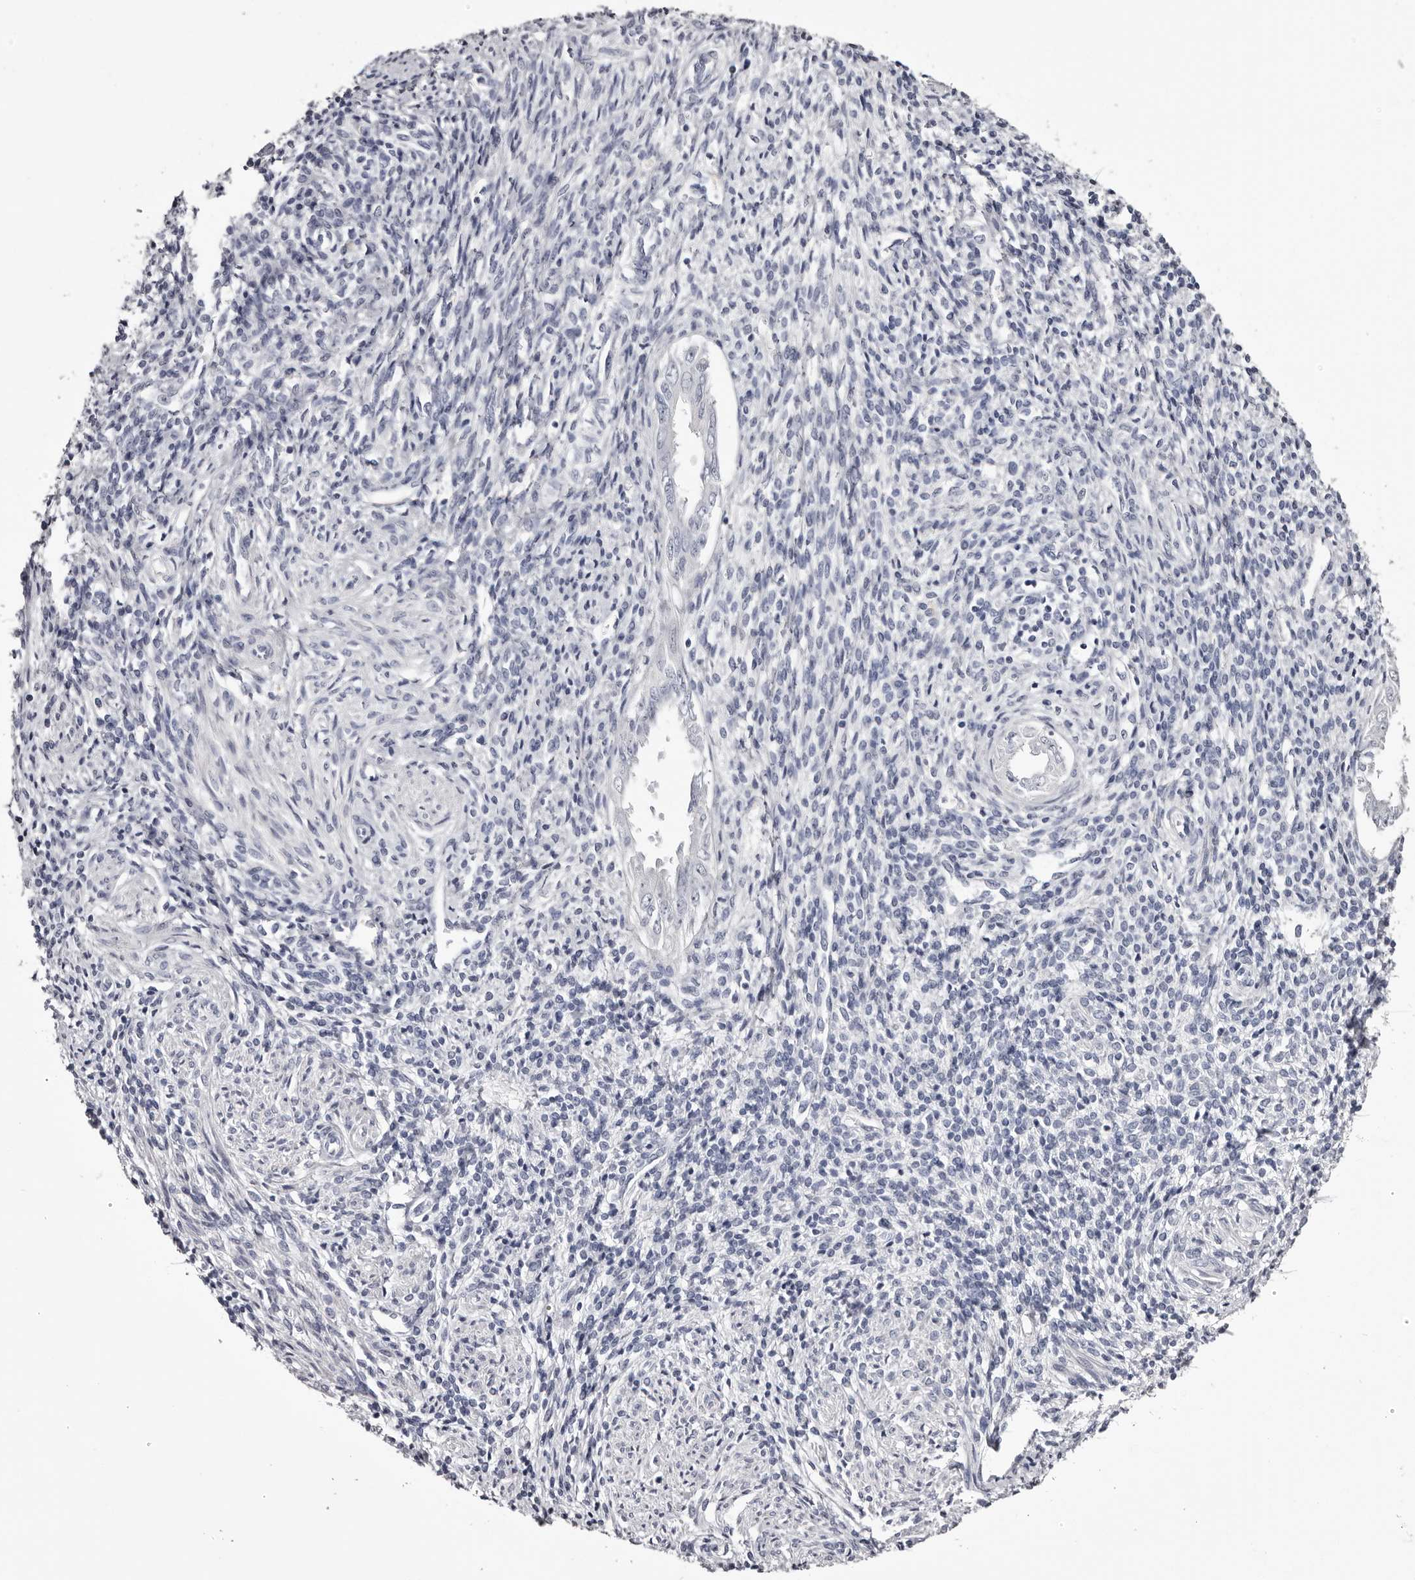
{"staining": {"intensity": "negative", "quantity": "none", "location": "none"}, "tissue": "endometrium", "cell_type": "Cells in endometrial stroma", "image_type": "normal", "snomed": [{"axis": "morphology", "description": "Normal tissue, NOS"}, {"axis": "topography", "description": "Endometrium"}], "caption": "Image shows no significant protein staining in cells in endometrial stroma of benign endometrium. (DAB IHC visualized using brightfield microscopy, high magnification).", "gene": "CA6", "patient": {"sex": "female", "age": 66}}